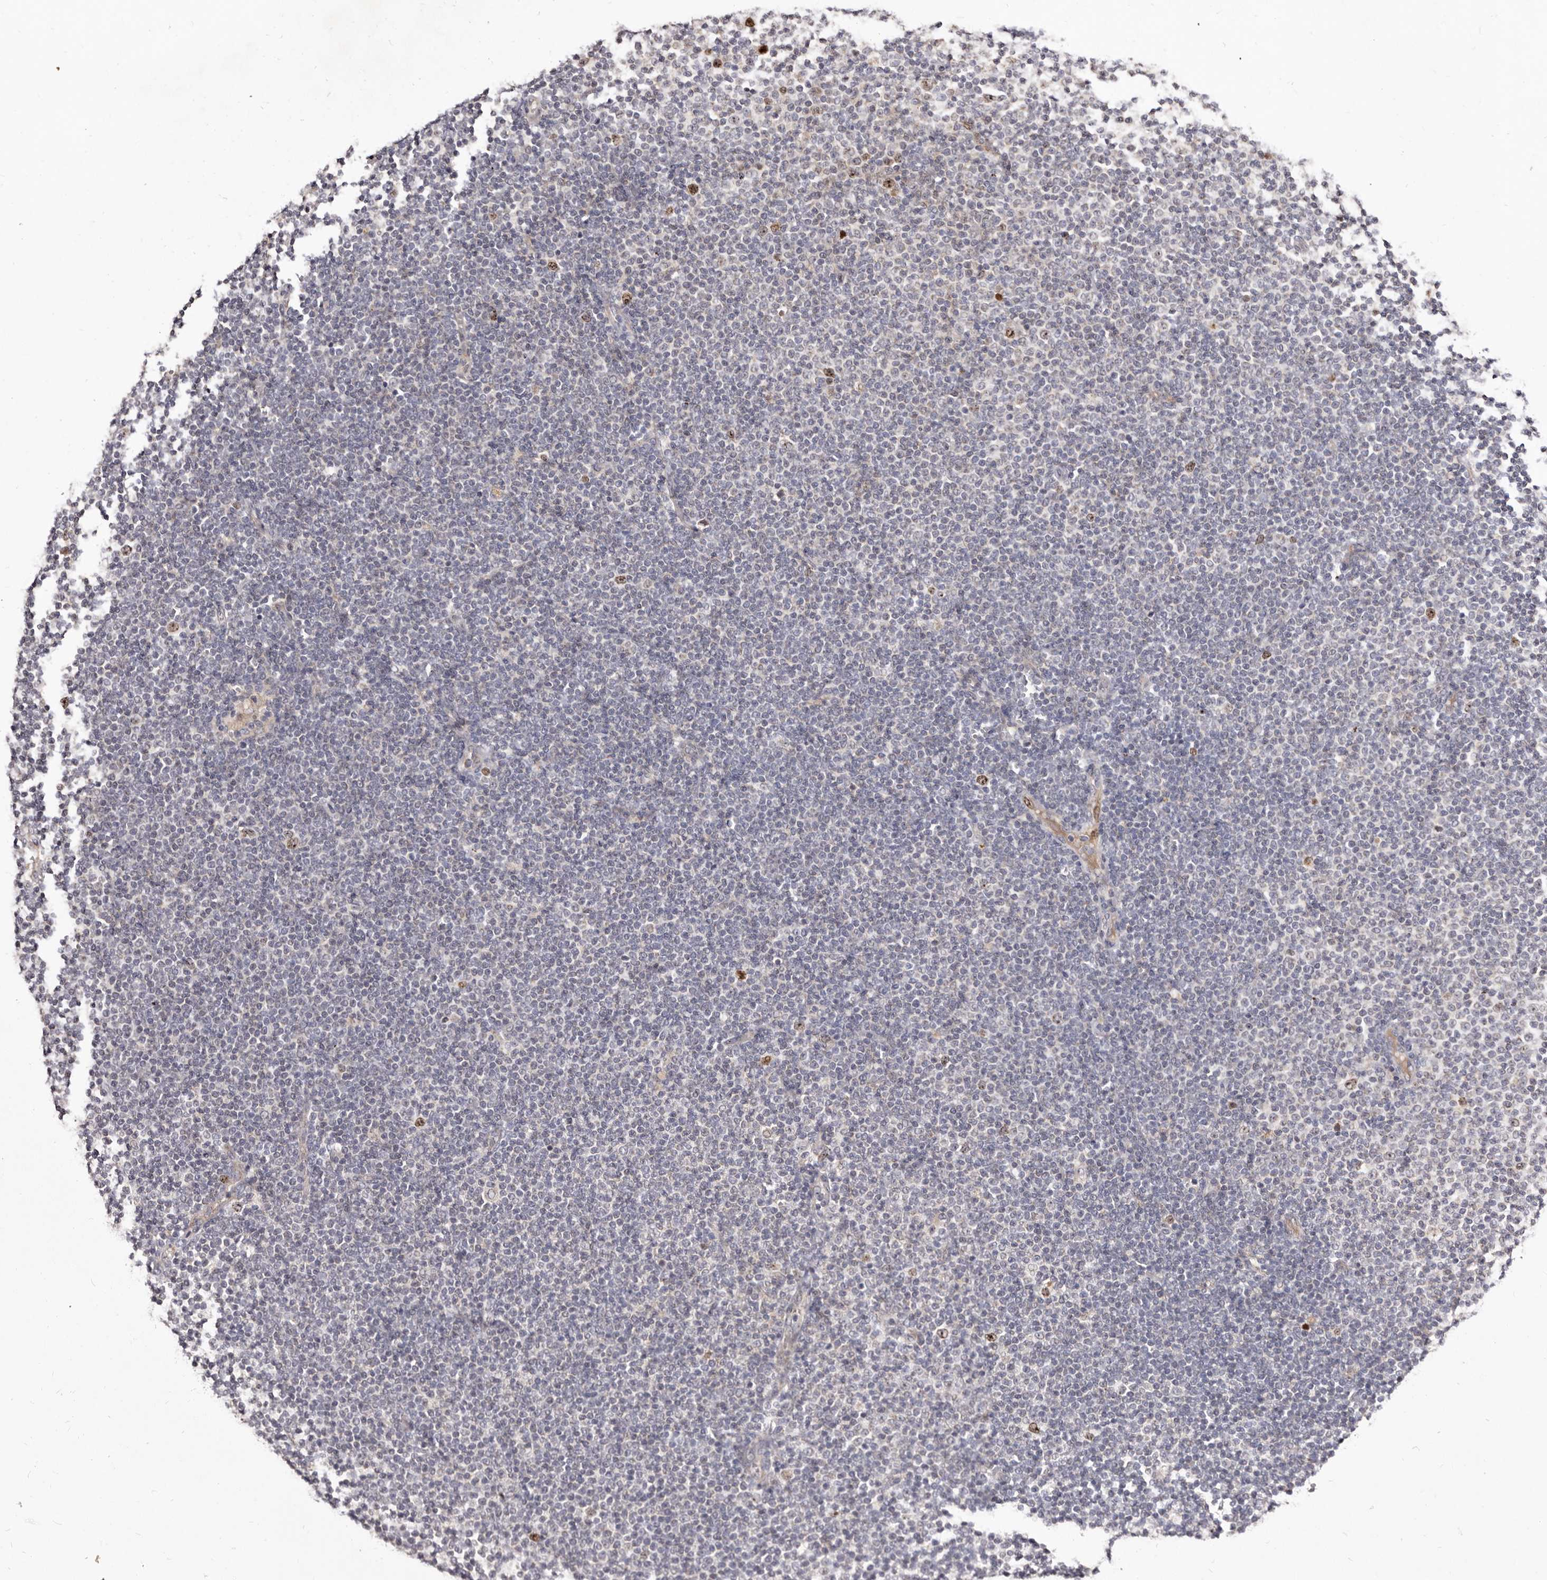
{"staining": {"intensity": "moderate", "quantity": "<25%", "location": "nuclear"}, "tissue": "lymphoma", "cell_type": "Tumor cells", "image_type": "cancer", "snomed": [{"axis": "morphology", "description": "Malignant lymphoma, non-Hodgkin's type, Low grade"}, {"axis": "topography", "description": "Lymph node"}], "caption": "IHC photomicrograph of malignant lymphoma, non-Hodgkin's type (low-grade) stained for a protein (brown), which reveals low levels of moderate nuclear expression in about <25% of tumor cells.", "gene": "CDCA8", "patient": {"sex": "female", "age": 53}}